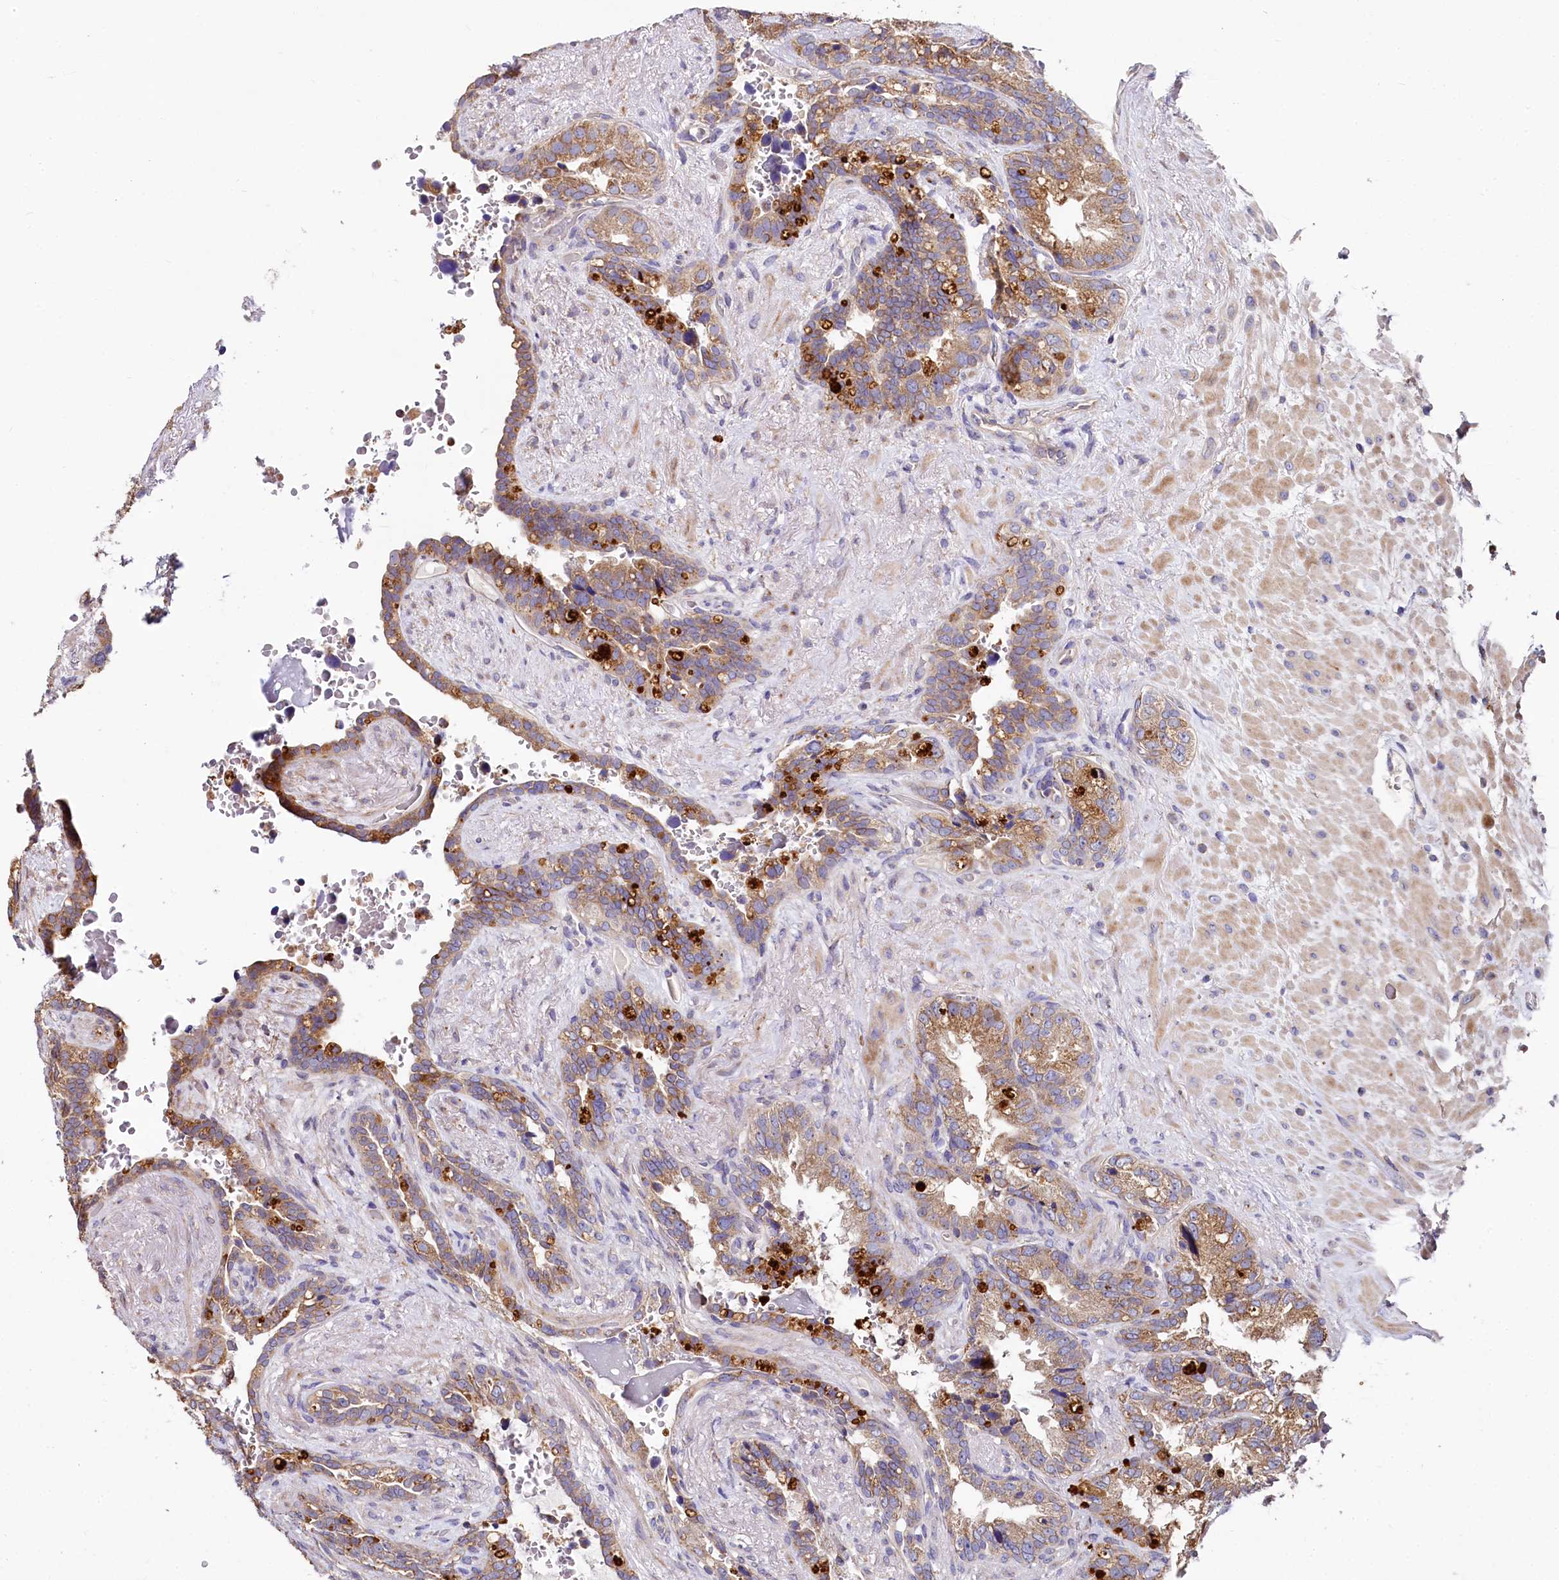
{"staining": {"intensity": "moderate", "quantity": ">75%", "location": "cytoplasmic/membranous"}, "tissue": "seminal vesicle", "cell_type": "Glandular cells", "image_type": "normal", "snomed": [{"axis": "morphology", "description": "Normal tissue, NOS"}, {"axis": "topography", "description": "Seminal veicle"}], "caption": "Seminal vesicle was stained to show a protein in brown. There is medium levels of moderate cytoplasmic/membranous staining in about >75% of glandular cells. (DAB (3,3'-diaminobenzidine) IHC, brown staining for protein, blue staining for nuclei).", "gene": "SPRYD3", "patient": {"sex": "male", "age": 80}}